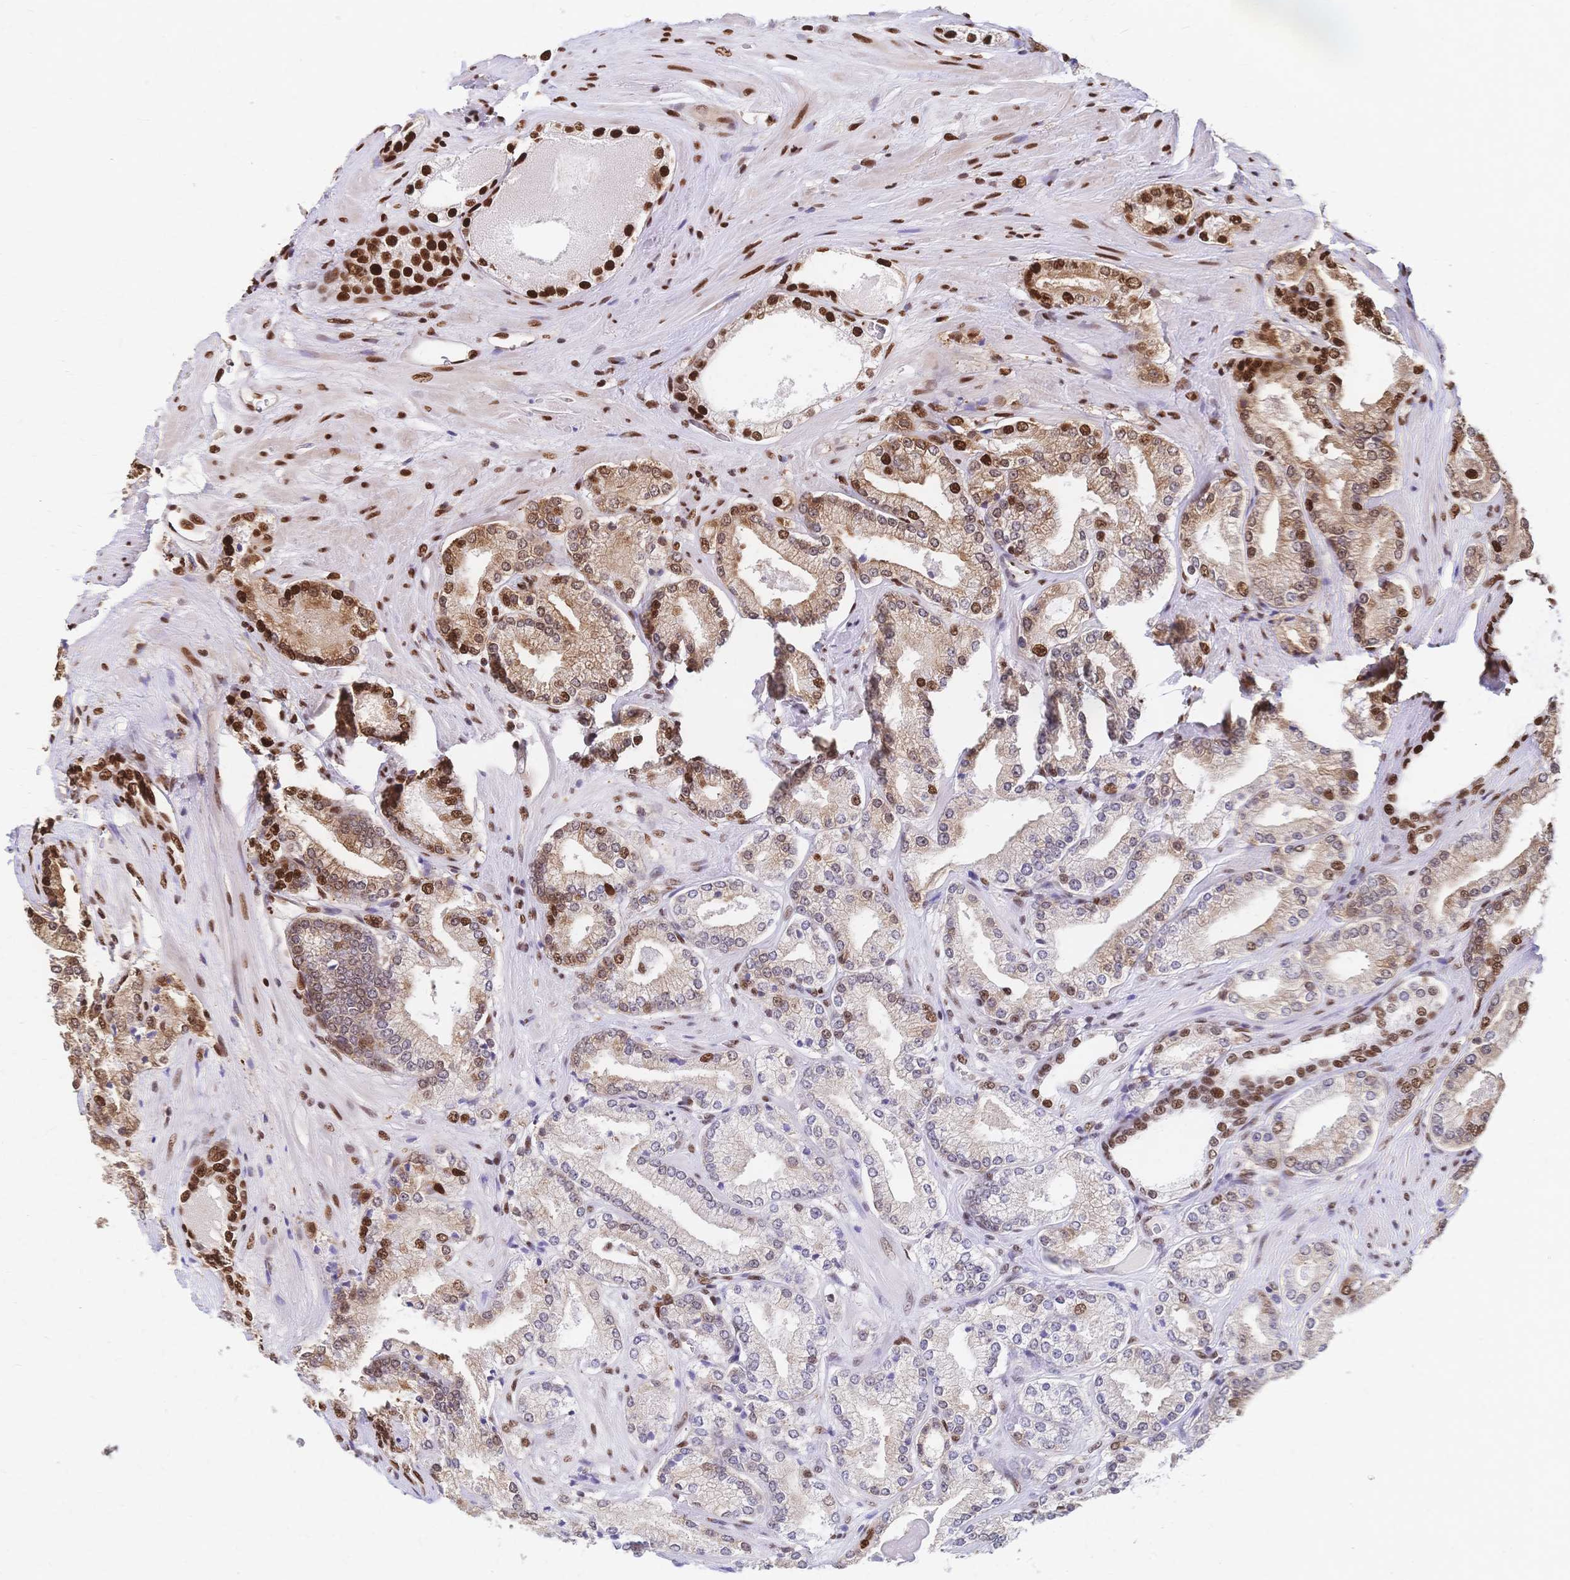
{"staining": {"intensity": "moderate", "quantity": "25%-75%", "location": "cytoplasmic/membranous,nuclear"}, "tissue": "prostate cancer", "cell_type": "Tumor cells", "image_type": "cancer", "snomed": [{"axis": "morphology", "description": "Adenocarcinoma, High grade"}, {"axis": "topography", "description": "Prostate"}], "caption": "There is medium levels of moderate cytoplasmic/membranous and nuclear expression in tumor cells of prostate cancer (high-grade adenocarcinoma), as demonstrated by immunohistochemical staining (brown color).", "gene": "HDGF", "patient": {"sex": "male", "age": 63}}